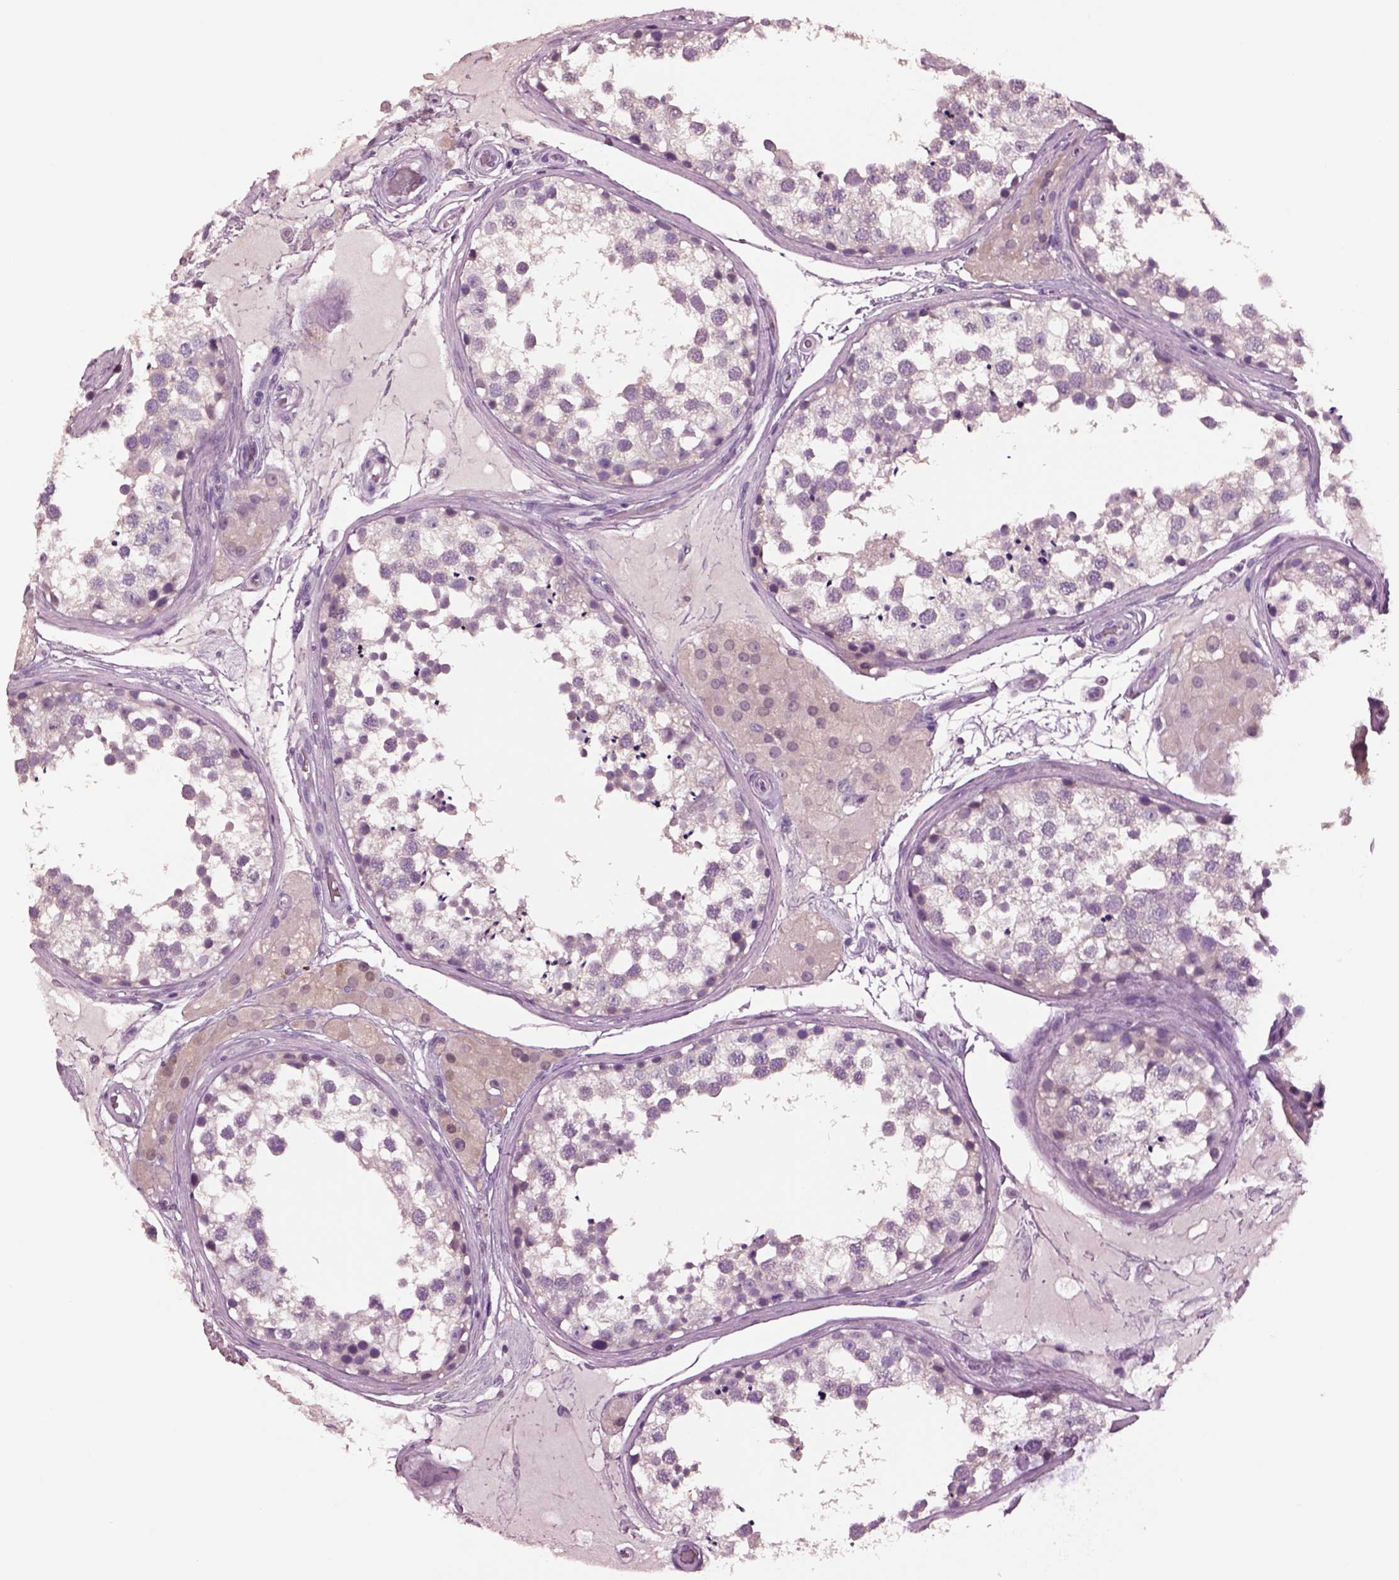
{"staining": {"intensity": "negative", "quantity": "none", "location": "none"}, "tissue": "testis", "cell_type": "Cells in seminiferous ducts", "image_type": "normal", "snomed": [{"axis": "morphology", "description": "Normal tissue, NOS"}, {"axis": "morphology", "description": "Seminoma, NOS"}, {"axis": "topography", "description": "Testis"}], "caption": "Cells in seminiferous ducts are negative for brown protein staining in normal testis.", "gene": "CLPSL1", "patient": {"sex": "male", "age": 65}}